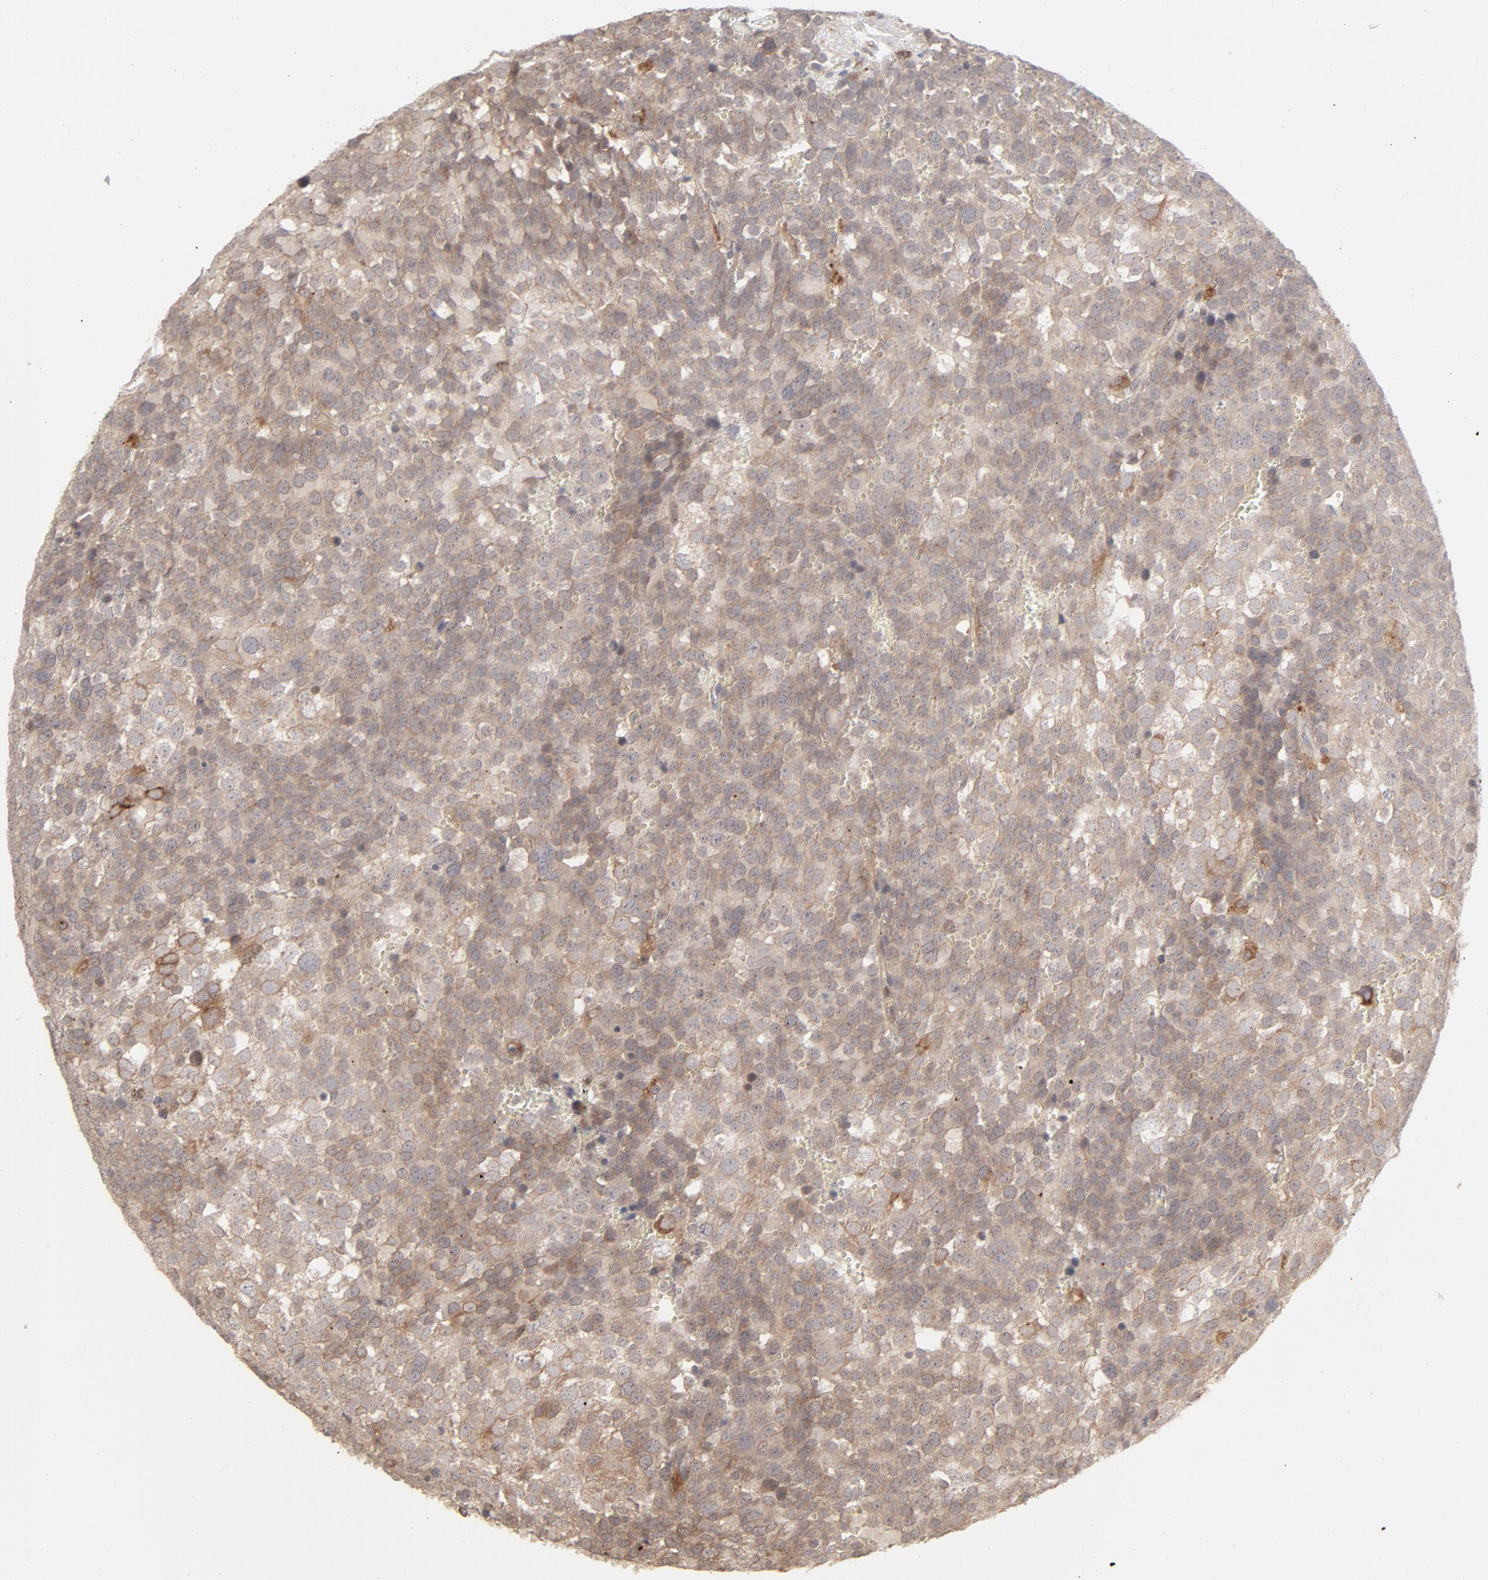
{"staining": {"intensity": "moderate", "quantity": ">75%", "location": "cytoplasmic/membranous"}, "tissue": "testis cancer", "cell_type": "Tumor cells", "image_type": "cancer", "snomed": [{"axis": "morphology", "description": "Seminoma, NOS"}, {"axis": "topography", "description": "Testis"}], "caption": "Immunohistochemical staining of human testis cancer displays moderate cytoplasmic/membranous protein expression in about >75% of tumor cells. Immunohistochemistry stains the protein of interest in brown and the nuclei are stained blue.", "gene": "RAB5C", "patient": {"sex": "male", "age": 71}}